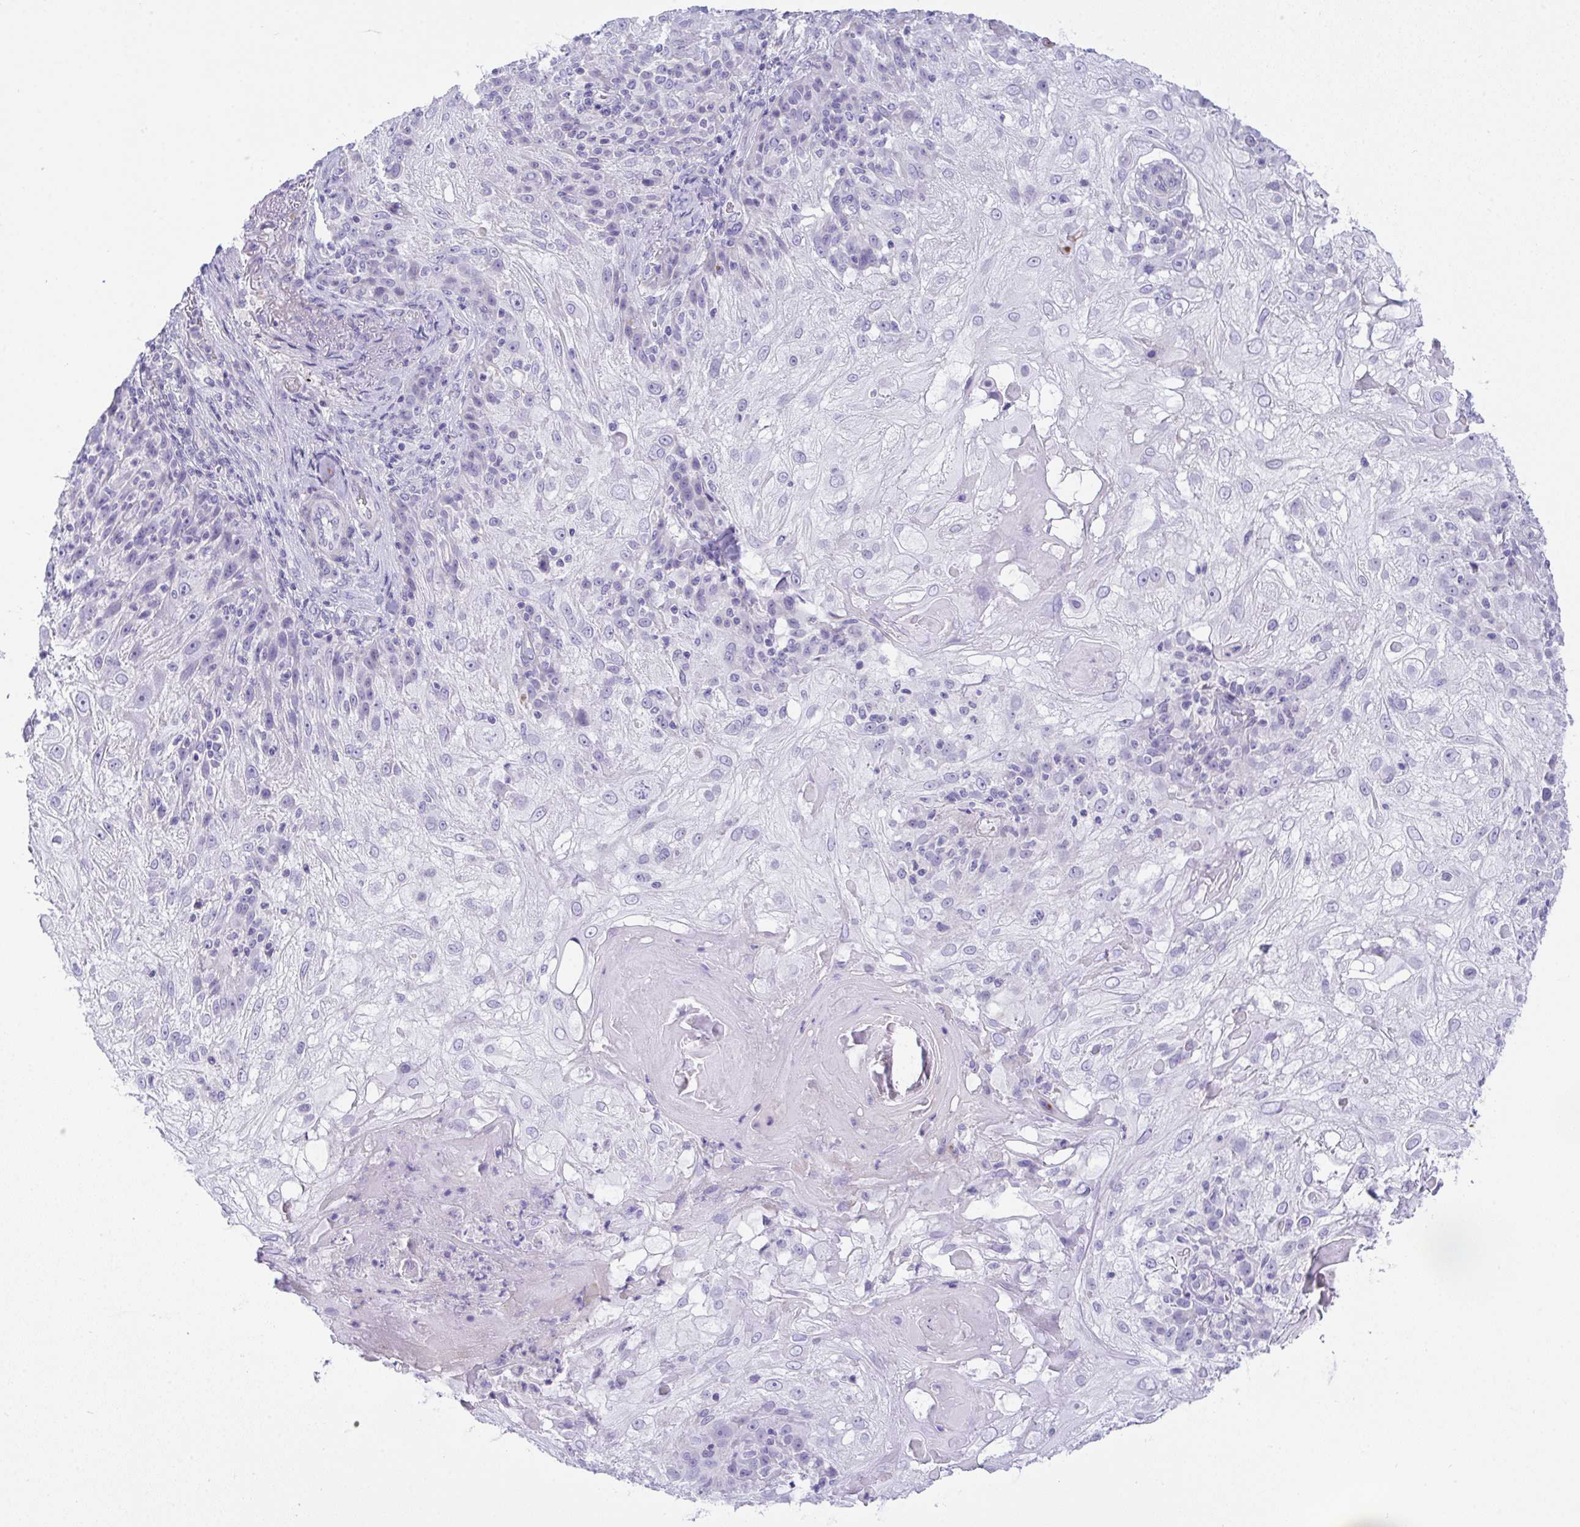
{"staining": {"intensity": "negative", "quantity": "none", "location": "none"}, "tissue": "skin cancer", "cell_type": "Tumor cells", "image_type": "cancer", "snomed": [{"axis": "morphology", "description": "Normal tissue, NOS"}, {"axis": "morphology", "description": "Squamous cell carcinoma, NOS"}, {"axis": "topography", "description": "Skin"}], "caption": "Tumor cells are negative for brown protein staining in squamous cell carcinoma (skin).", "gene": "KMT2E", "patient": {"sex": "female", "age": 83}}